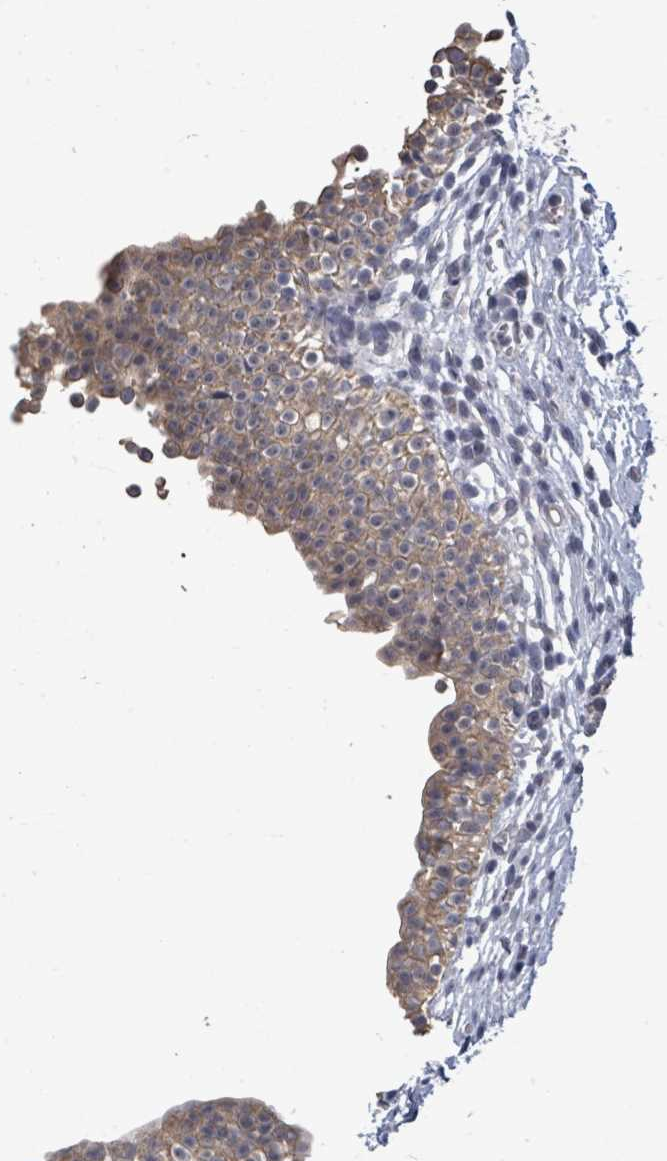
{"staining": {"intensity": "weak", "quantity": "25%-75%", "location": "cytoplasmic/membranous"}, "tissue": "urinary bladder", "cell_type": "Urothelial cells", "image_type": "normal", "snomed": [{"axis": "morphology", "description": "Normal tissue, NOS"}, {"axis": "topography", "description": "Urinary bladder"}, {"axis": "topography", "description": "Peripheral nerve tissue"}], "caption": "Urothelial cells show weak cytoplasmic/membranous staining in about 25%-75% of cells in unremarkable urinary bladder.", "gene": "ASB12", "patient": {"sex": "male", "age": 55}}